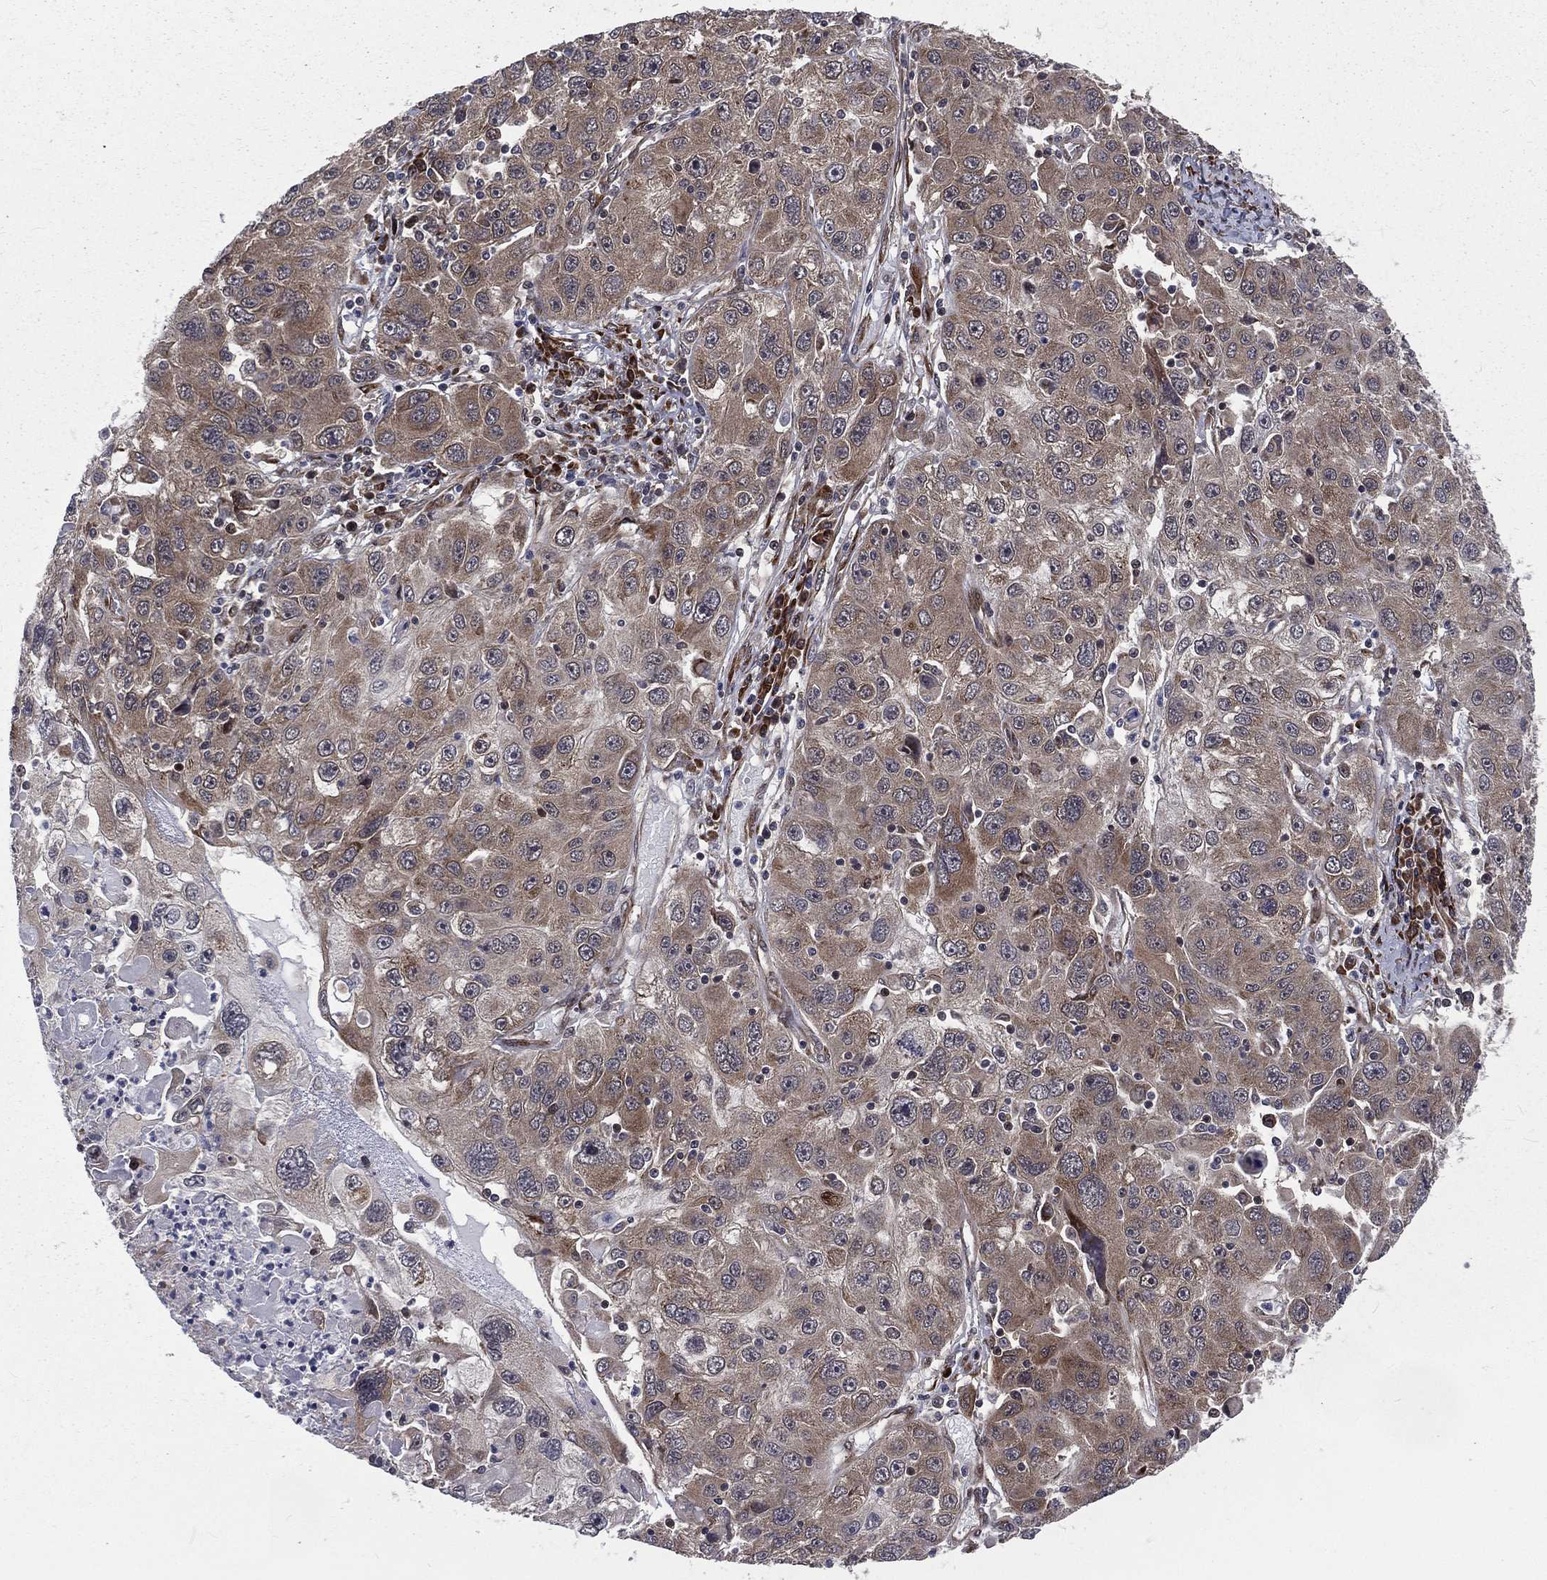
{"staining": {"intensity": "moderate", "quantity": "25%-75%", "location": "cytoplasmic/membranous"}, "tissue": "stomach cancer", "cell_type": "Tumor cells", "image_type": "cancer", "snomed": [{"axis": "morphology", "description": "Adenocarcinoma, NOS"}, {"axis": "topography", "description": "Stomach"}], "caption": "Adenocarcinoma (stomach) tissue shows moderate cytoplasmic/membranous positivity in about 25%-75% of tumor cells, visualized by immunohistochemistry.", "gene": "ARL3", "patient": {"sex": "male", "age": 56}}